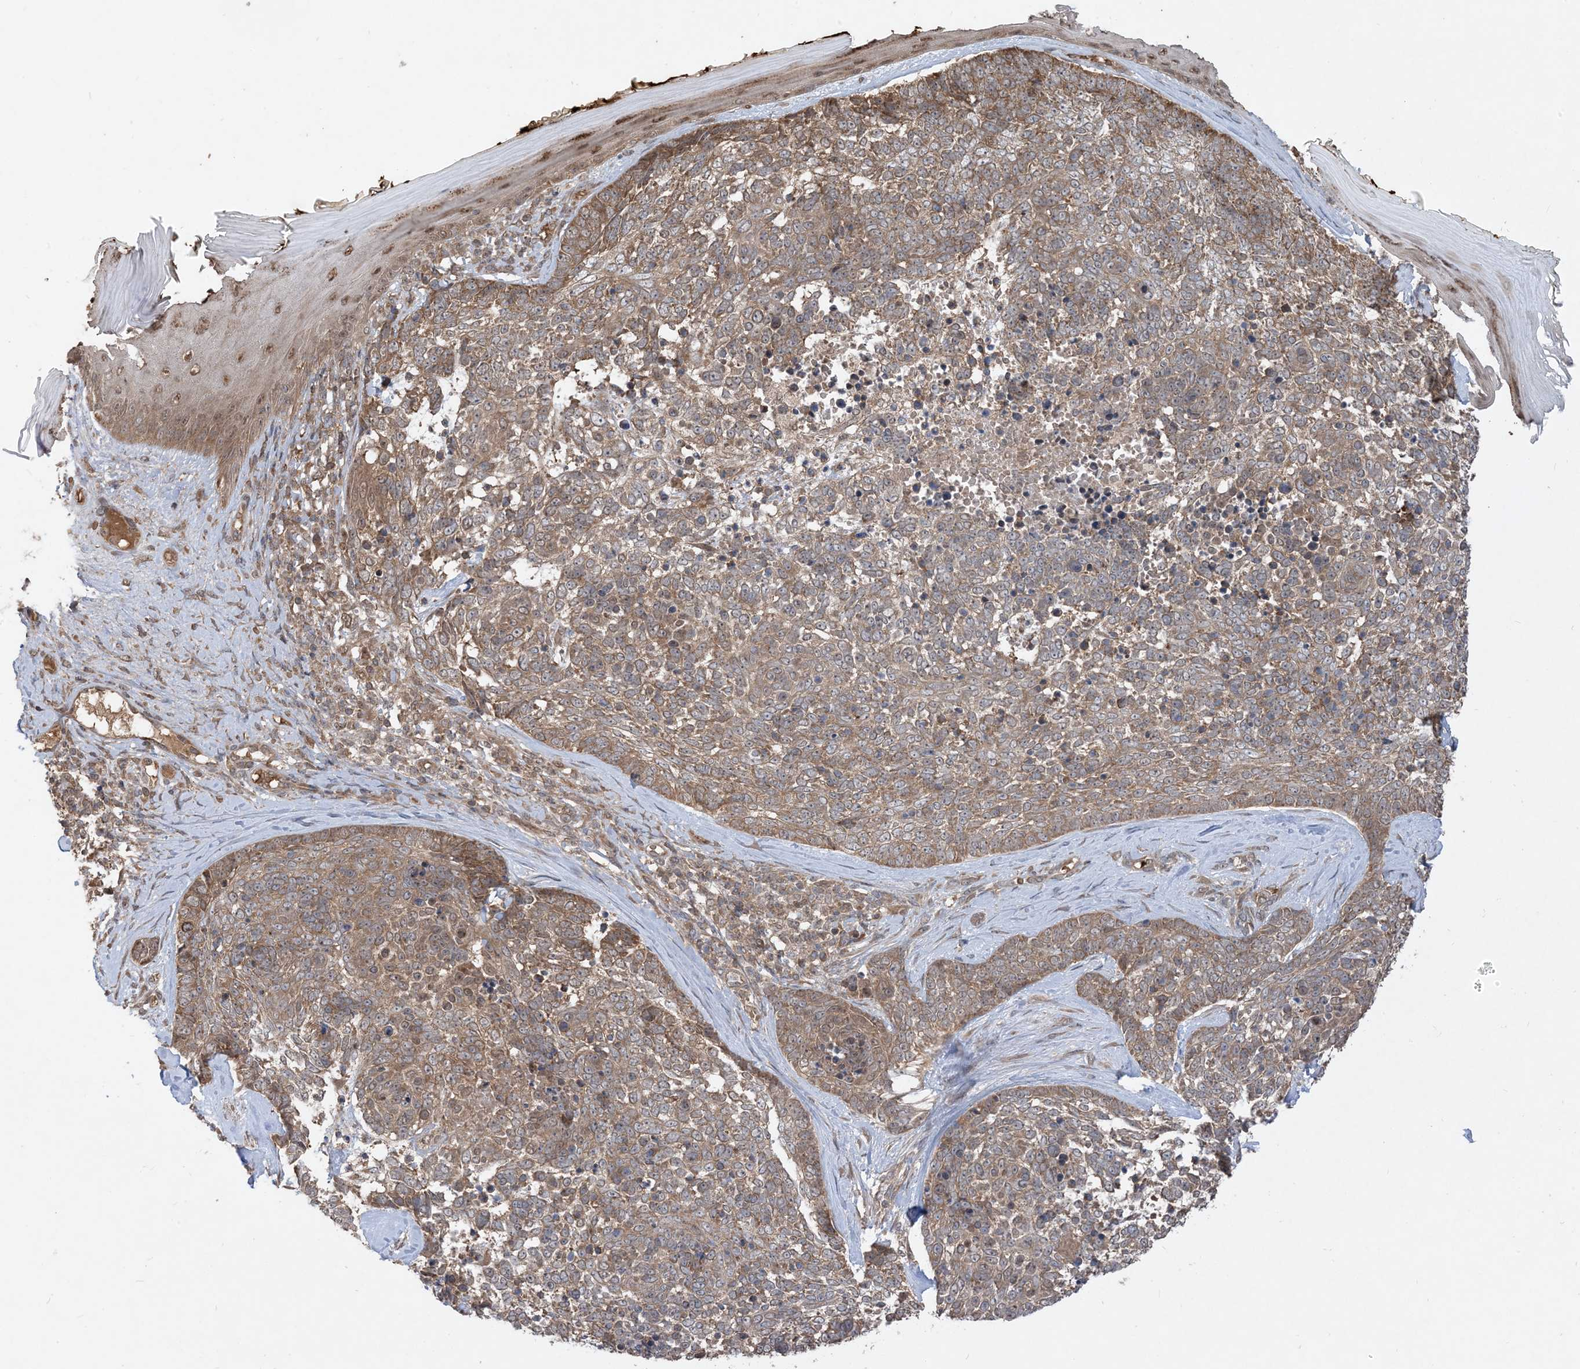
{"staining": {"intensity": "moderate", "quantity": ">75%", "location": "cytoplasmic/membranous"}, "tissue": "skin cancer", "cell_type": "Tumor cells", "image_type": "cancer", "snomed": [{"axis": "morphology", "description": "Basal cell carcinoma"}, {"axis": "topography", "description": "Skin"}], "caption": "About >75% of tumor cells in skin basal cell carcinoma demonstrate moderate cytoplasmic/membranous protein staining as visualized by brown immunohistochemical staining.", "gene": "PUSL1", "patient": {"sex": "female", "age": 81}}